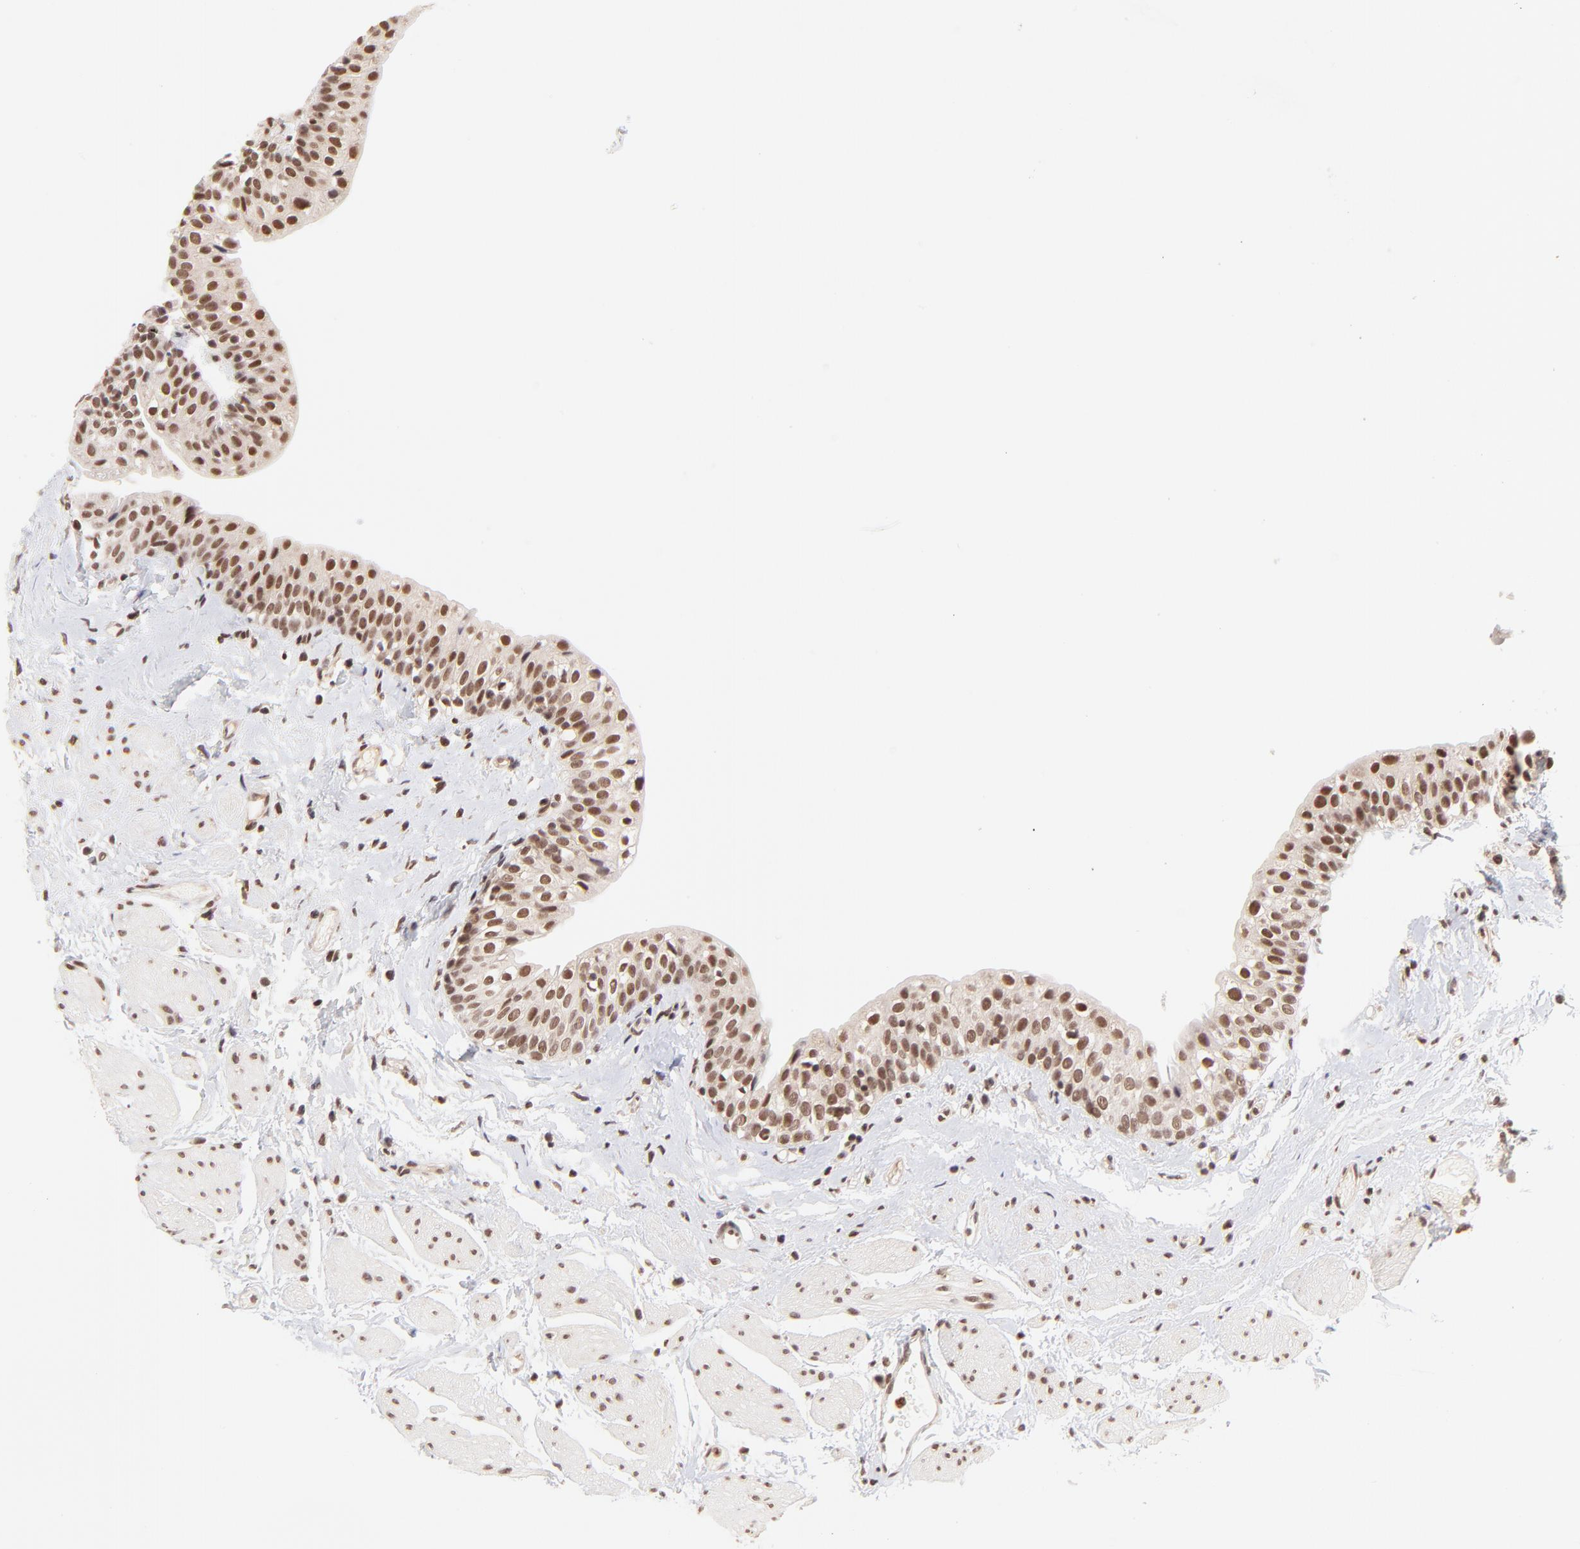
{"staining": {"intensity": "moderate", "quantity": ">75%", "location": "nuclear"}, "tissue": "urinary bladder", "cell_type": "Urothelial cells", "image_type": "normal", "snomed": [{"axis": "morphology", "description": "Normal tissue, NOS"}, {"axis": "topography", "description": "Urinary bladder"}], "caption": "High-magnification brightfield microscopy of normal urinary bladder stained with DAB (3,3'-diaminobenzidine) (brown) and counterstained with hematoxylin (blue). urothelial cells exhibit moderate nuclear staining is identified in about>75% of cells. The protein of interest is stained brown, and the nuclei are stained in blue (DAB IHC with brightfield microscopy, high magnification).", "gene": "MED12", "patient": {"sex": "male", "age": 59}}